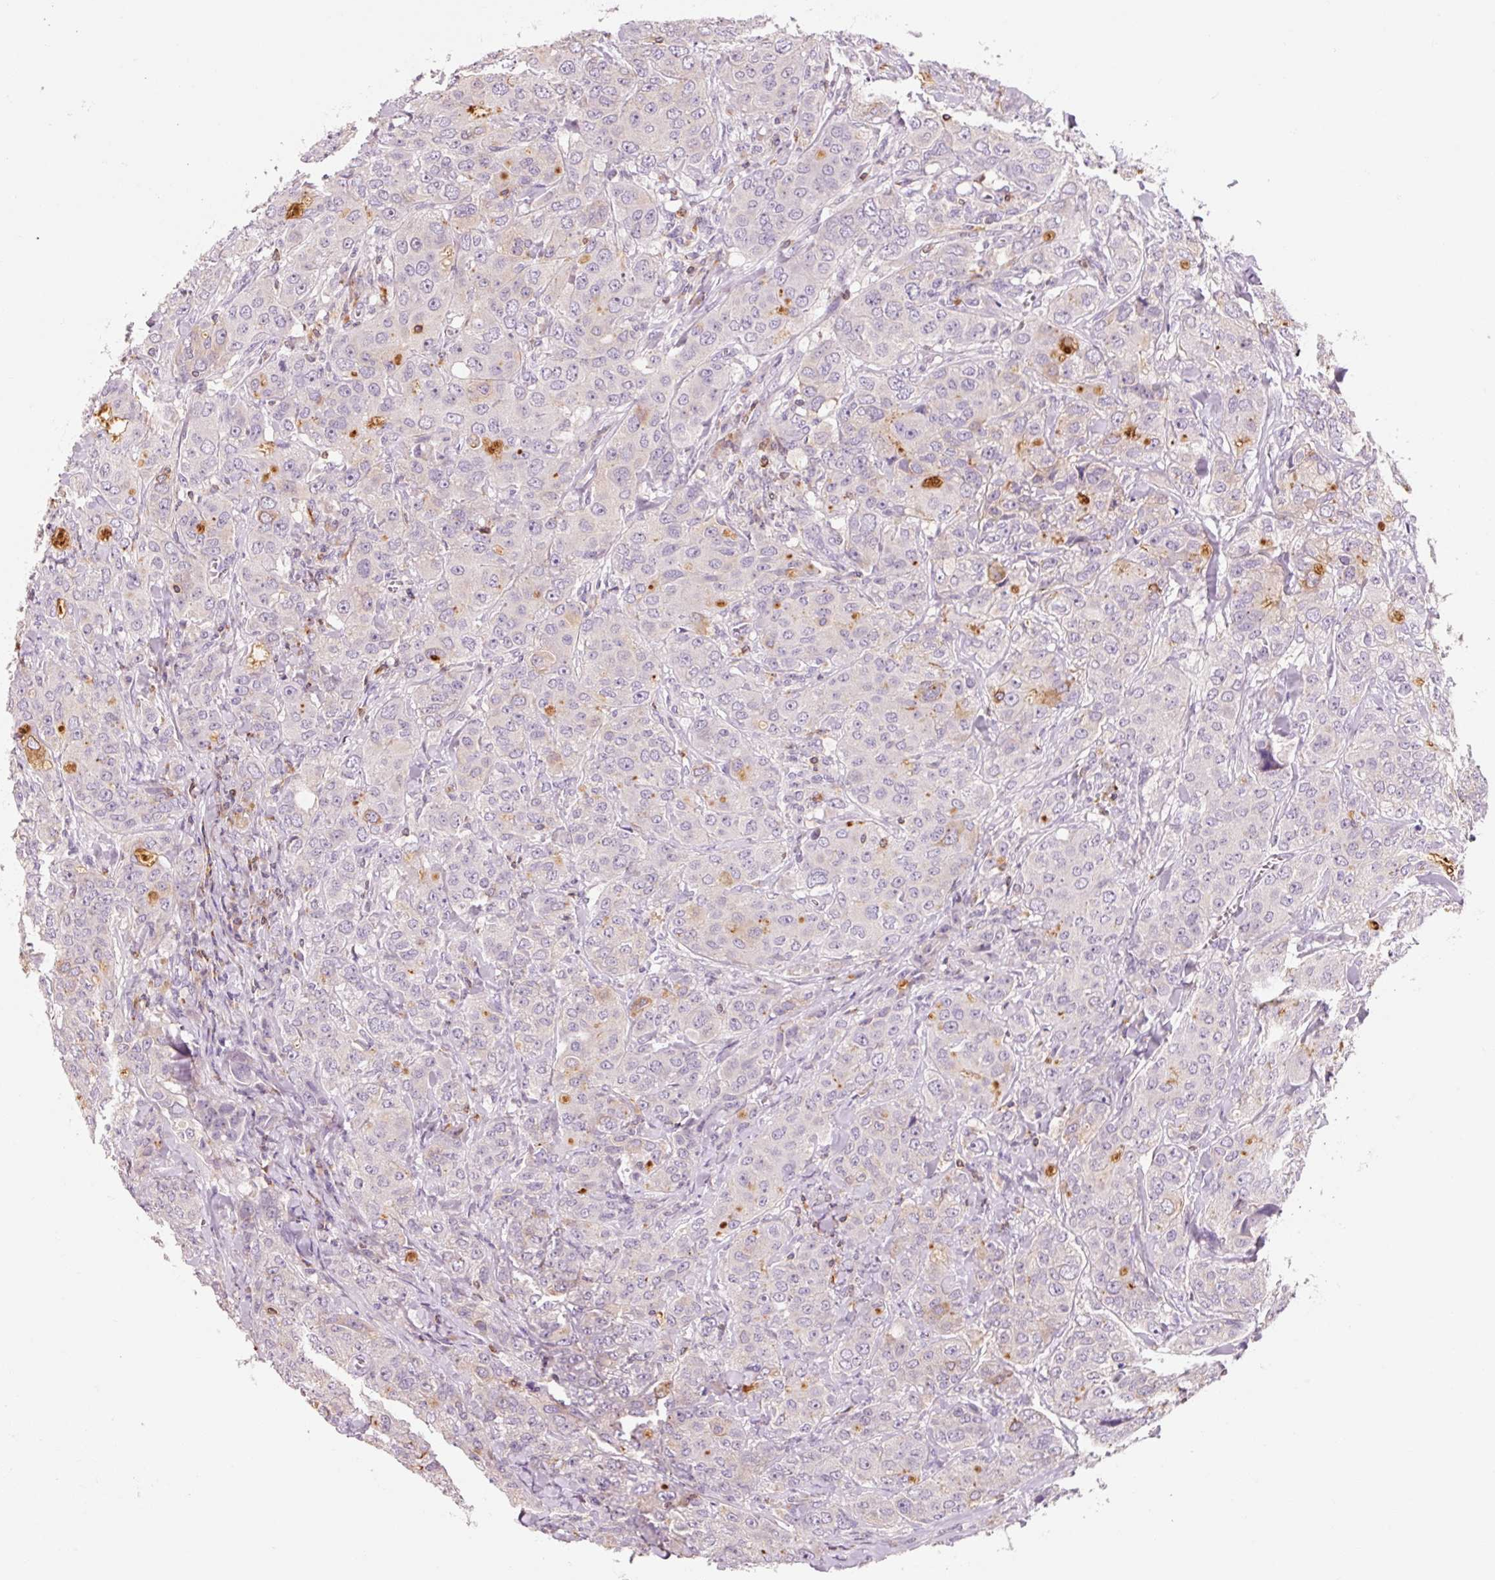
{"staining": {"intensity": "negative", "quantity": "none", "location": "none"}, "tissue": "breast cancer", "cell_type": "Tumor cells", "image_type": "cancer", "snomed": [{"axis": "morphology", "description": "Duct carcinoma"}, {"axis": "topography", "description": "Breast"}], "caption": "An immunohistochemistry (IHC) micrograph of infiltrating ductal carcinoma (breast) is shown. There is no staining in tumor cells of infiltrating ductal carcinoma (breast). (Stains: DAB (3,3'-diaminobenzidine) immunohistochemistry (IHC) with hematoxylin counter stain, Microscopy: brightfield microscopy at high magnification).", "gene": "OR8K1", "patient": {"sex": "female", "age": 43}}